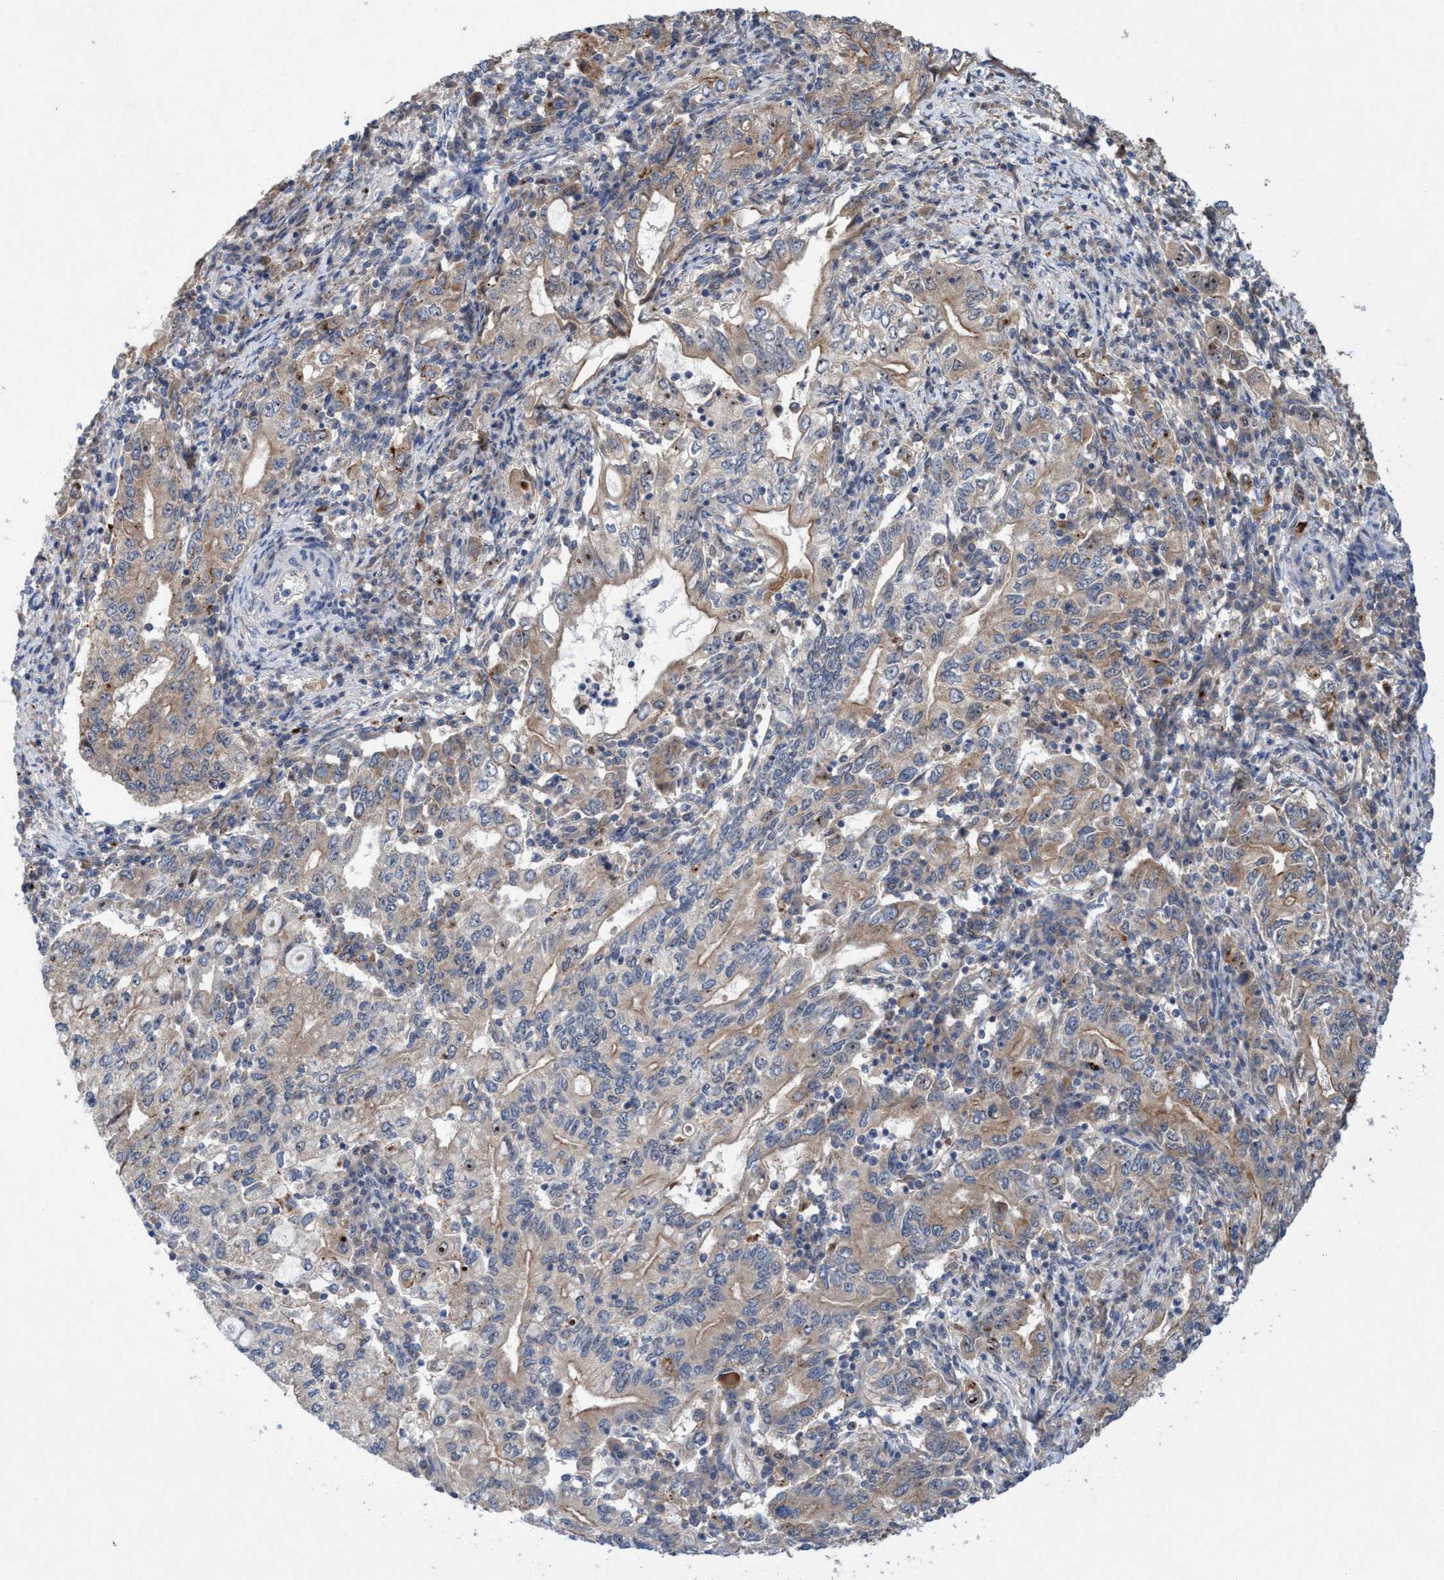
{"staining": {"intensity": "moderate", "quantity": ">75%", "location": "cytoplasmic/membranous"}, "tissue": "stomach cancer", "cell_type": "Tumor cells", "image_type": "cancer", "snomed": [{"axis": "morphology", "description": "Adenocarcinoma, NOS"}, {"axis": "topography", "description": "Stomach, lower"}], "caption": "Protein expression analysis of human stomach cancer (adenocarcinoma) reveals moderate cytoplasmic/membranous expression in approximately >75% of tumor cells.", "gene": "P2RY14", "patient": {"sex": "female", "age": 72}}